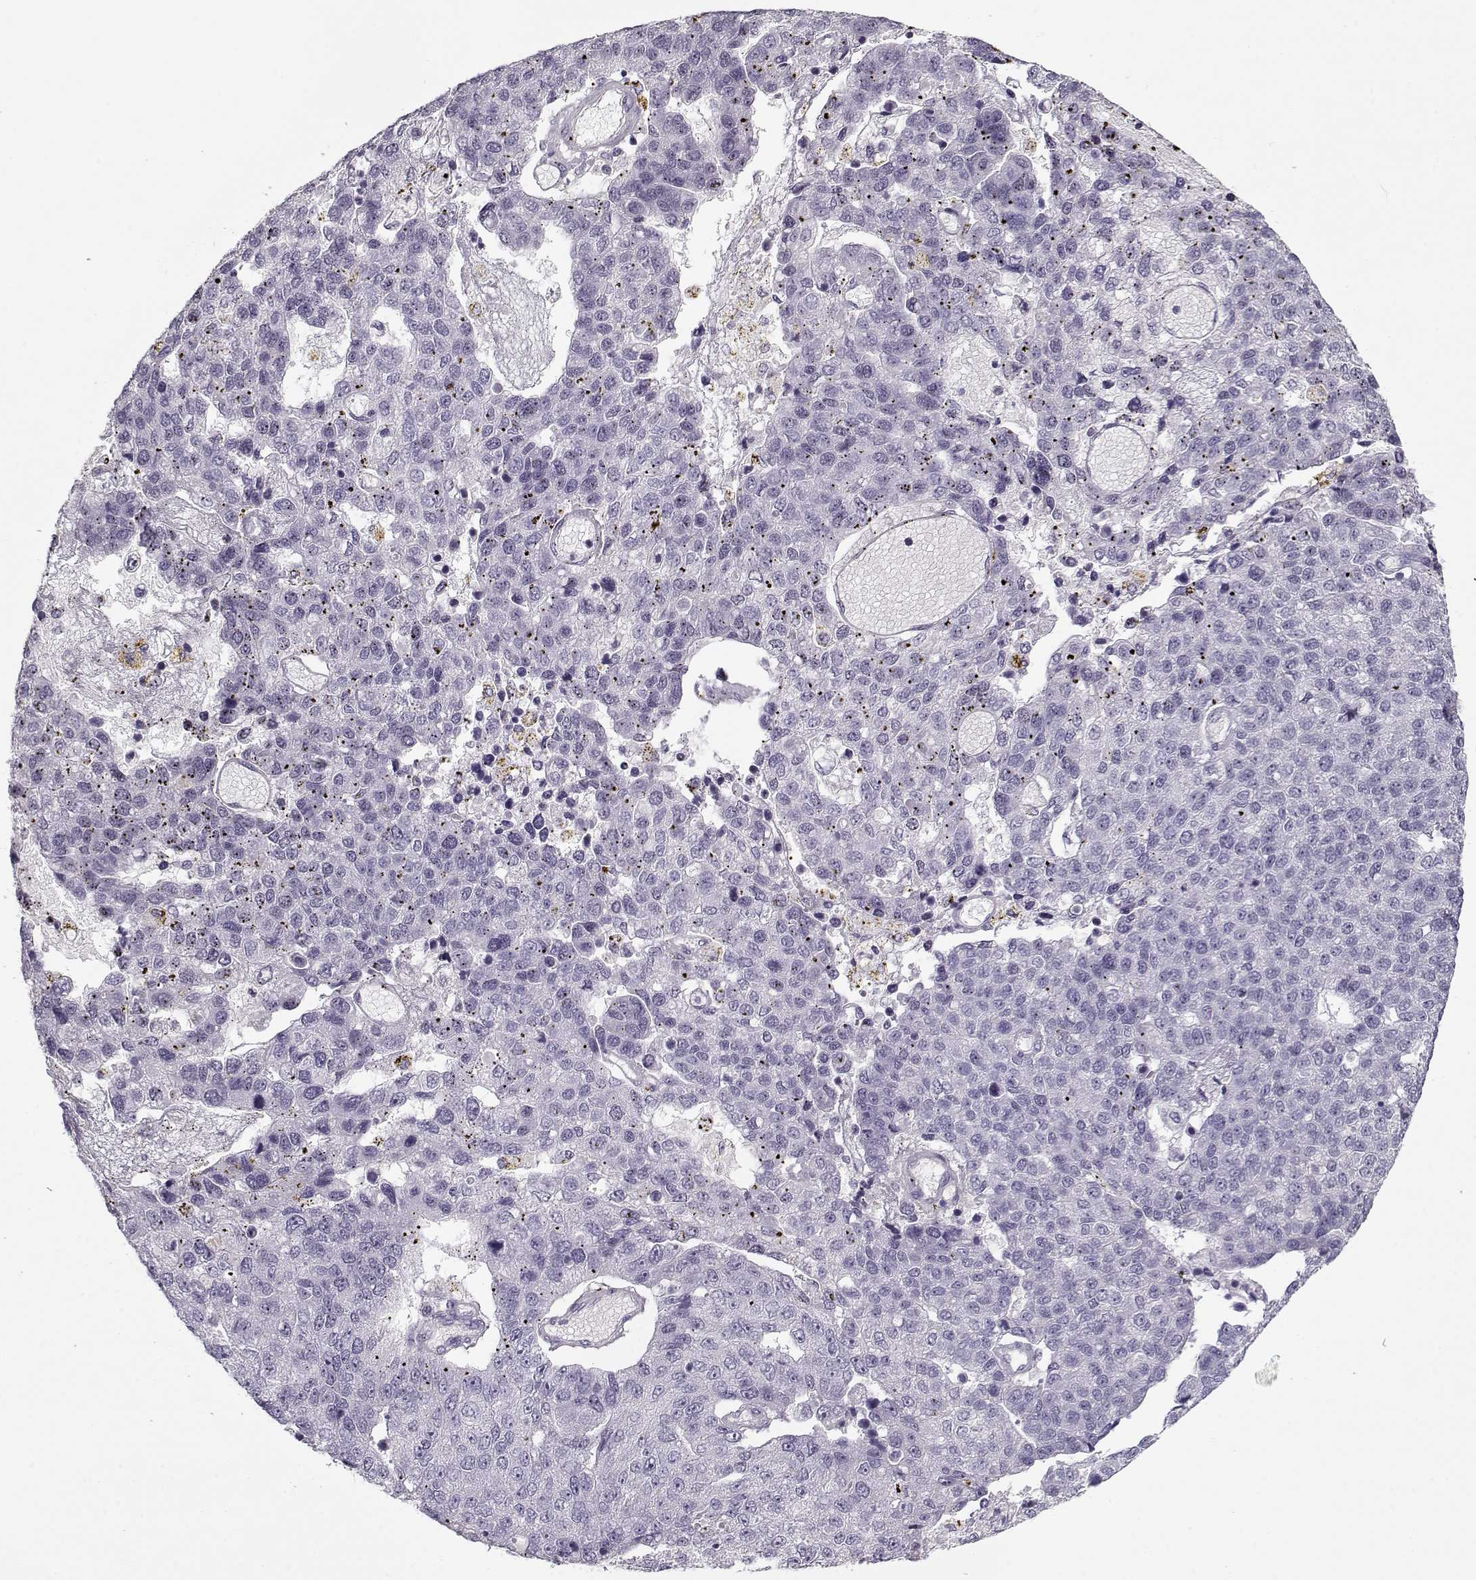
{"staining": {"intensity": "negative", "quantity": "none", "location": "none"}, "tissue": "pancreatic cancer", "cell_type": "Tumor cells", "image_type": "cancer", "snomed": [{"axis": "morphology", "description": "Adenocarcinoma, NOS"}, {"axis": "topography", "description": "Pancreas"}], "caption": "This histopathology image is of pancreatic cancer (adenocarcinoma) stained with IHC to label a protein in brown with the nuclei are counter-stained blue. There is no positivity in tumor cells.", "gene": "CCDC136", "patient": {"sex": "female", "age": 61}}